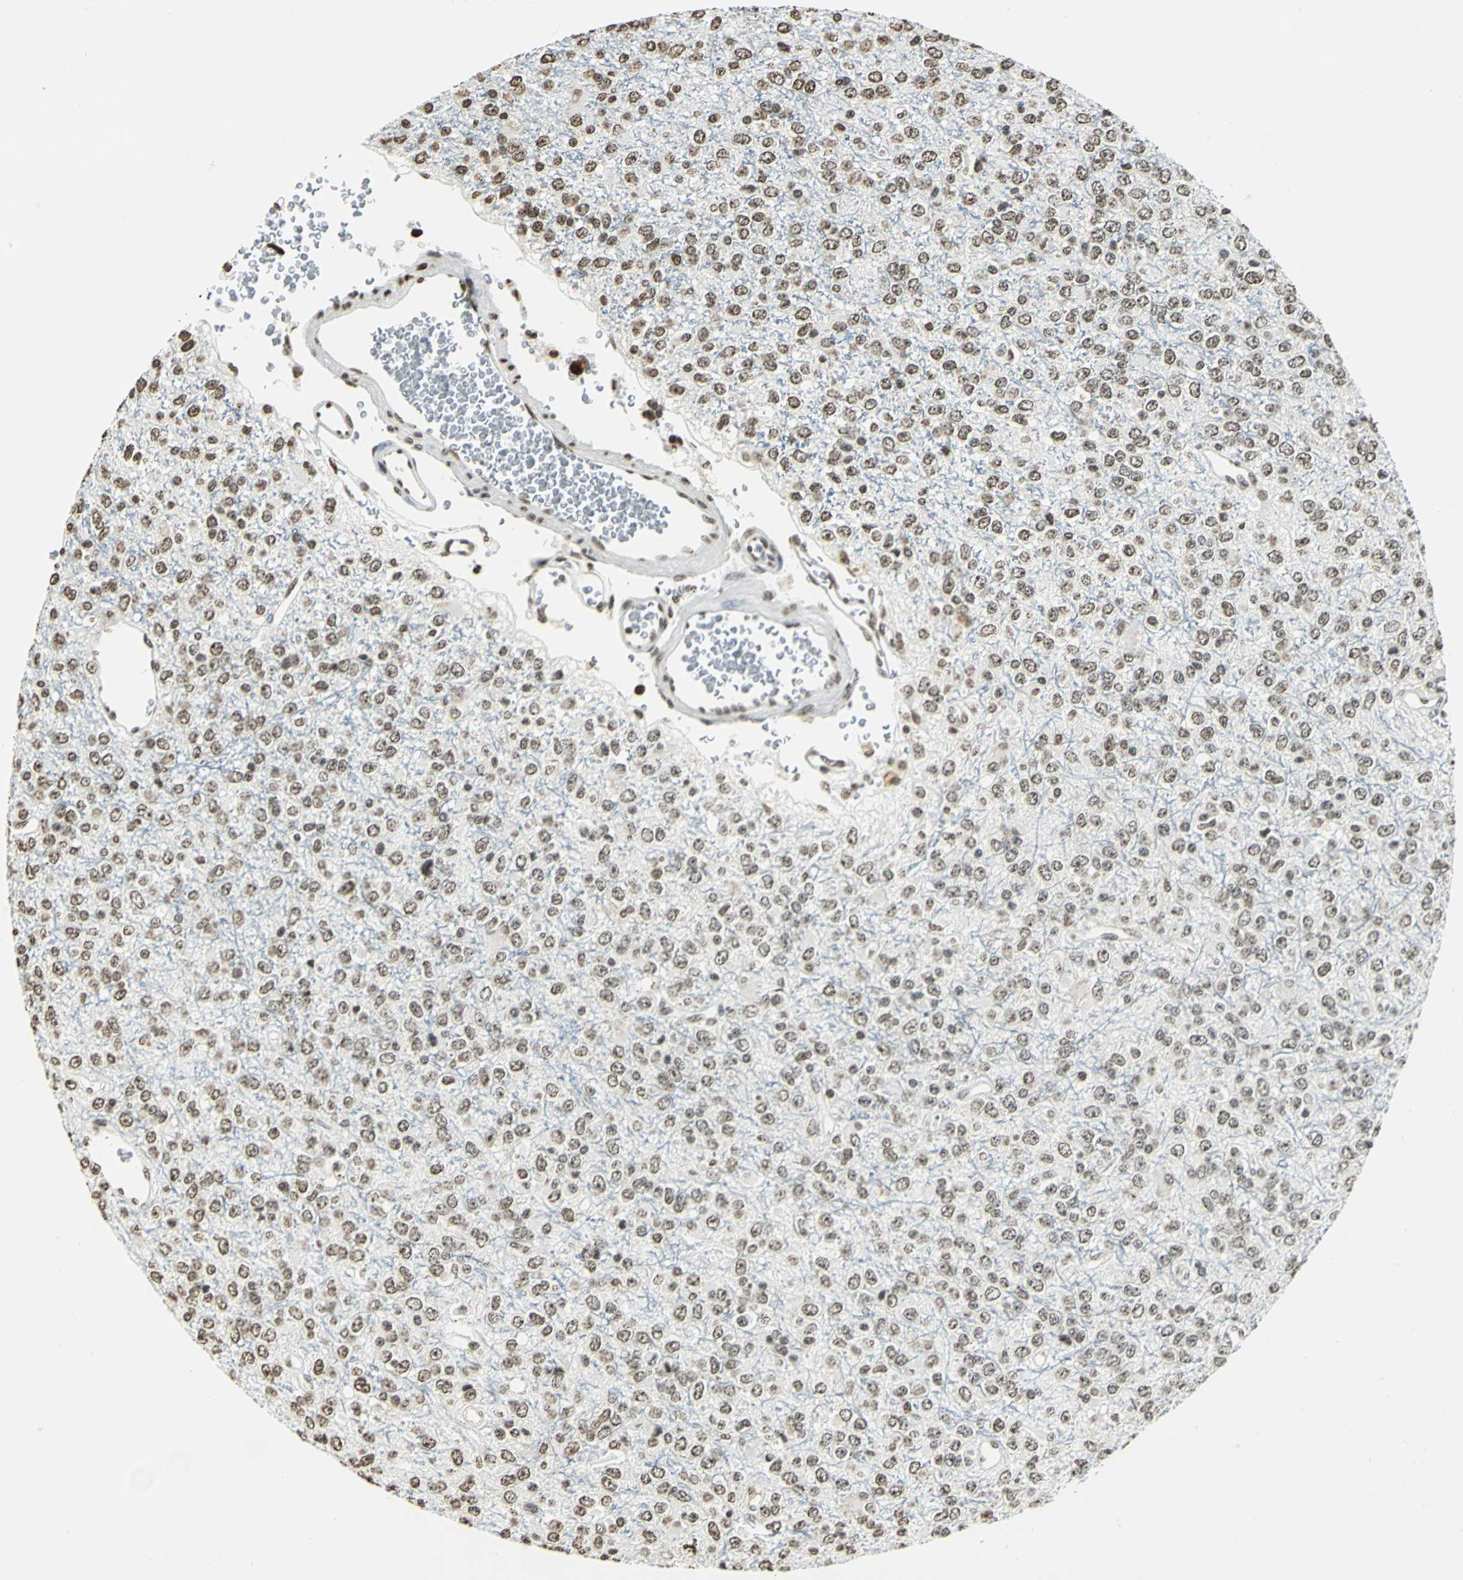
{"staining": {"intensity": "moderate", "quantity": ">75%", "location": "nuclear"}, "tissue": "glioma", "cell_type": "Tumor cells", "image_type": "cancer", "snomed": [{"axis": "morphology", "description": "Glioma, malignant, High grade"}, {"axis": "topography", "description": "pancreas cauda"}], "caption": "Protein expression analysis of human glioma reveals moderate nuclear expression in approximately >75% of tumor cells. The staining was performed using DAB (3,3'-diaminobenzidine), with brown indicating positive protein expression. Nuclei are stained blue with hematoxylin.", "gene": "MCM4", "patient": {"sex": "male", "age": 60}}